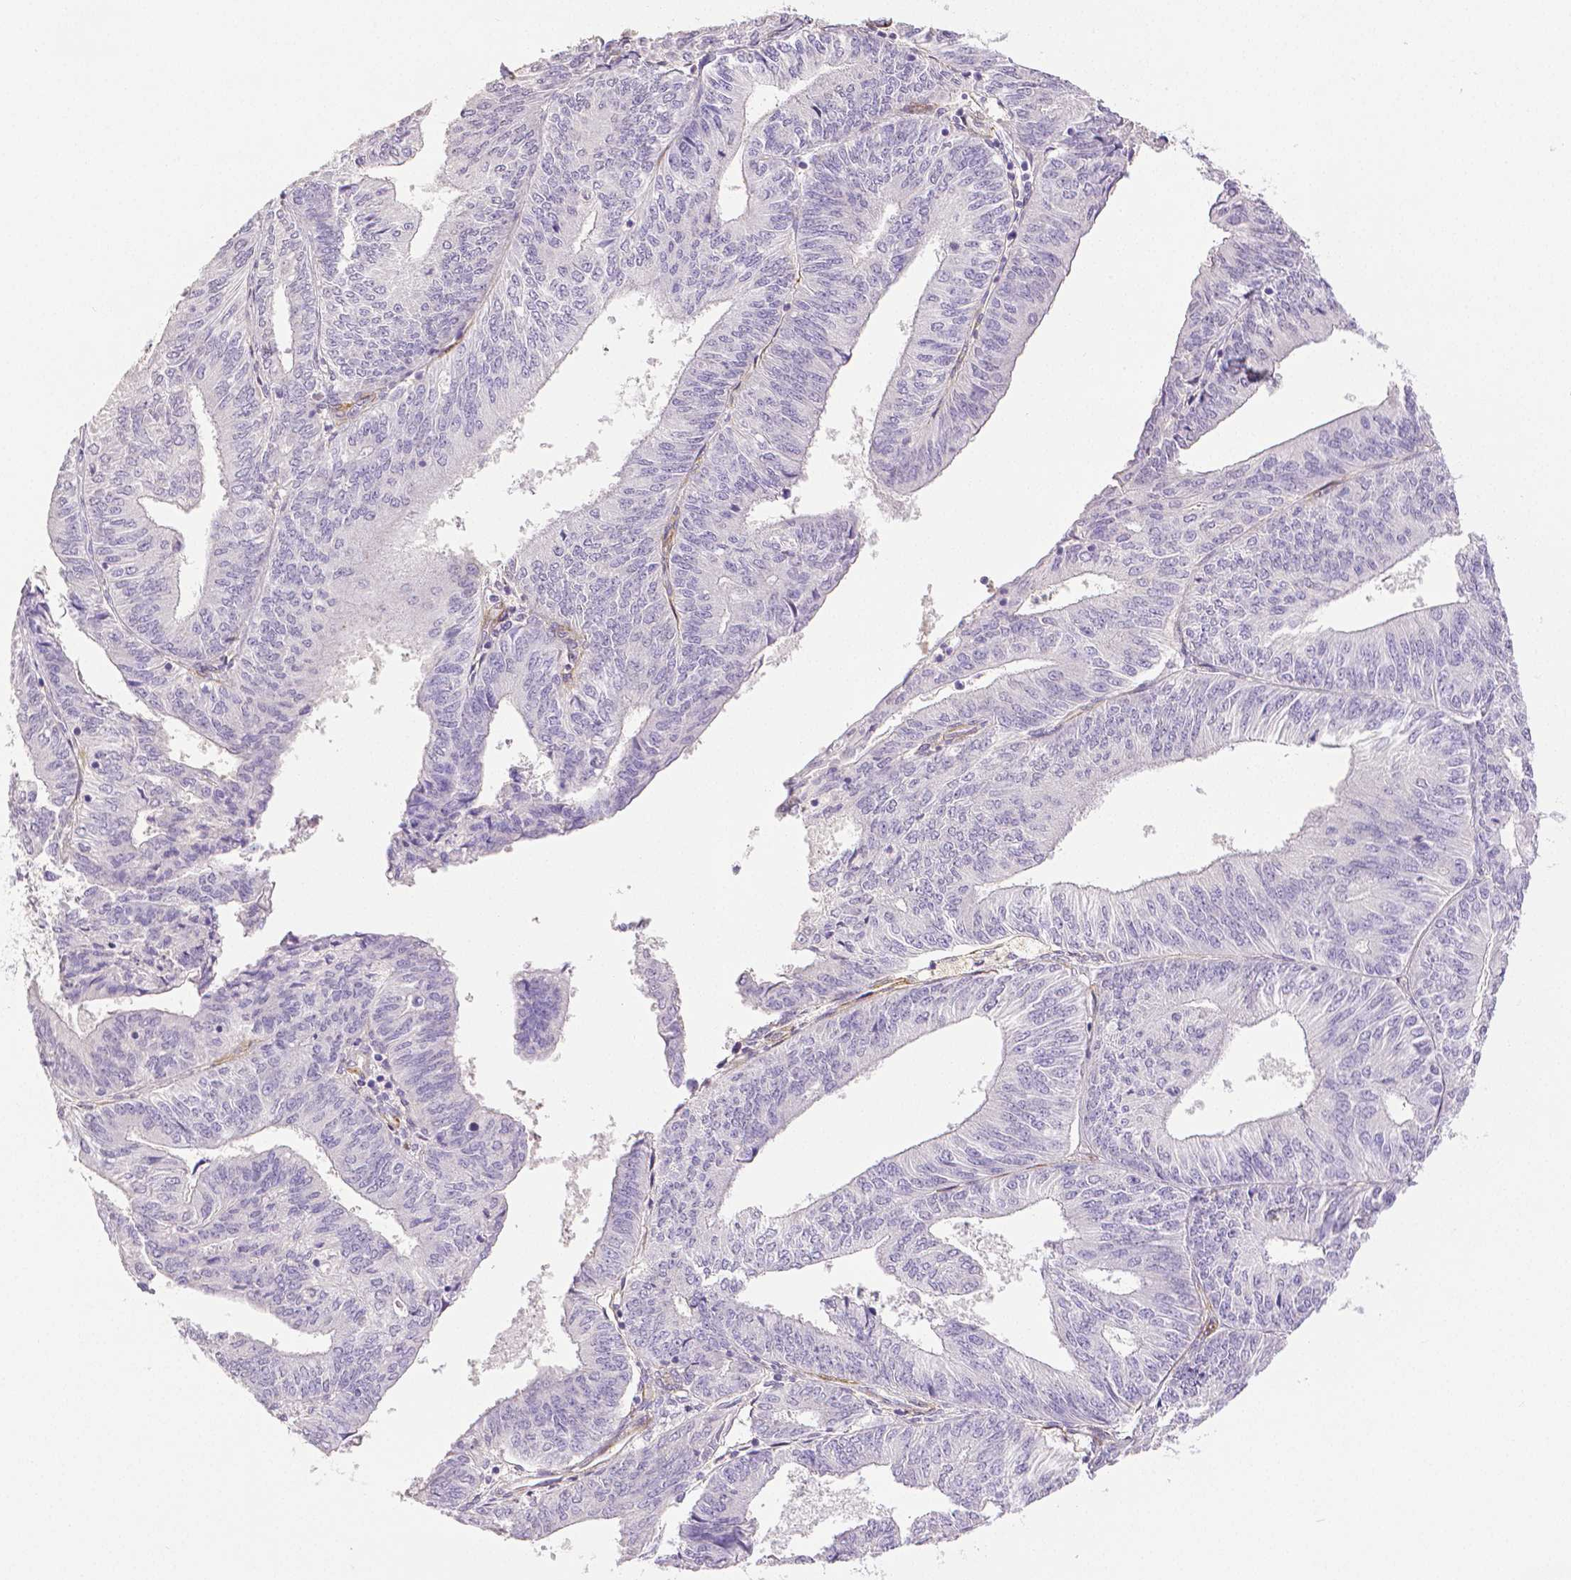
{"staining": {"intensity": "negative", "quantity": "none", "location": "none"}, "tissue": "endometrial cancer", "cell_type": "Tumor cells", "image_type": "cancer", "snomed": [{"axis": "morphology", "description": "Adenocarcinoma, NOS"}, {"axis": "topography", "description": "Endometrium"}], "caption": "Tumor cells are negative for protein expression in human adenocarcinoma (endometrial).", "gene": "THY1", "patient": {"sex": "female", "age": 58}}